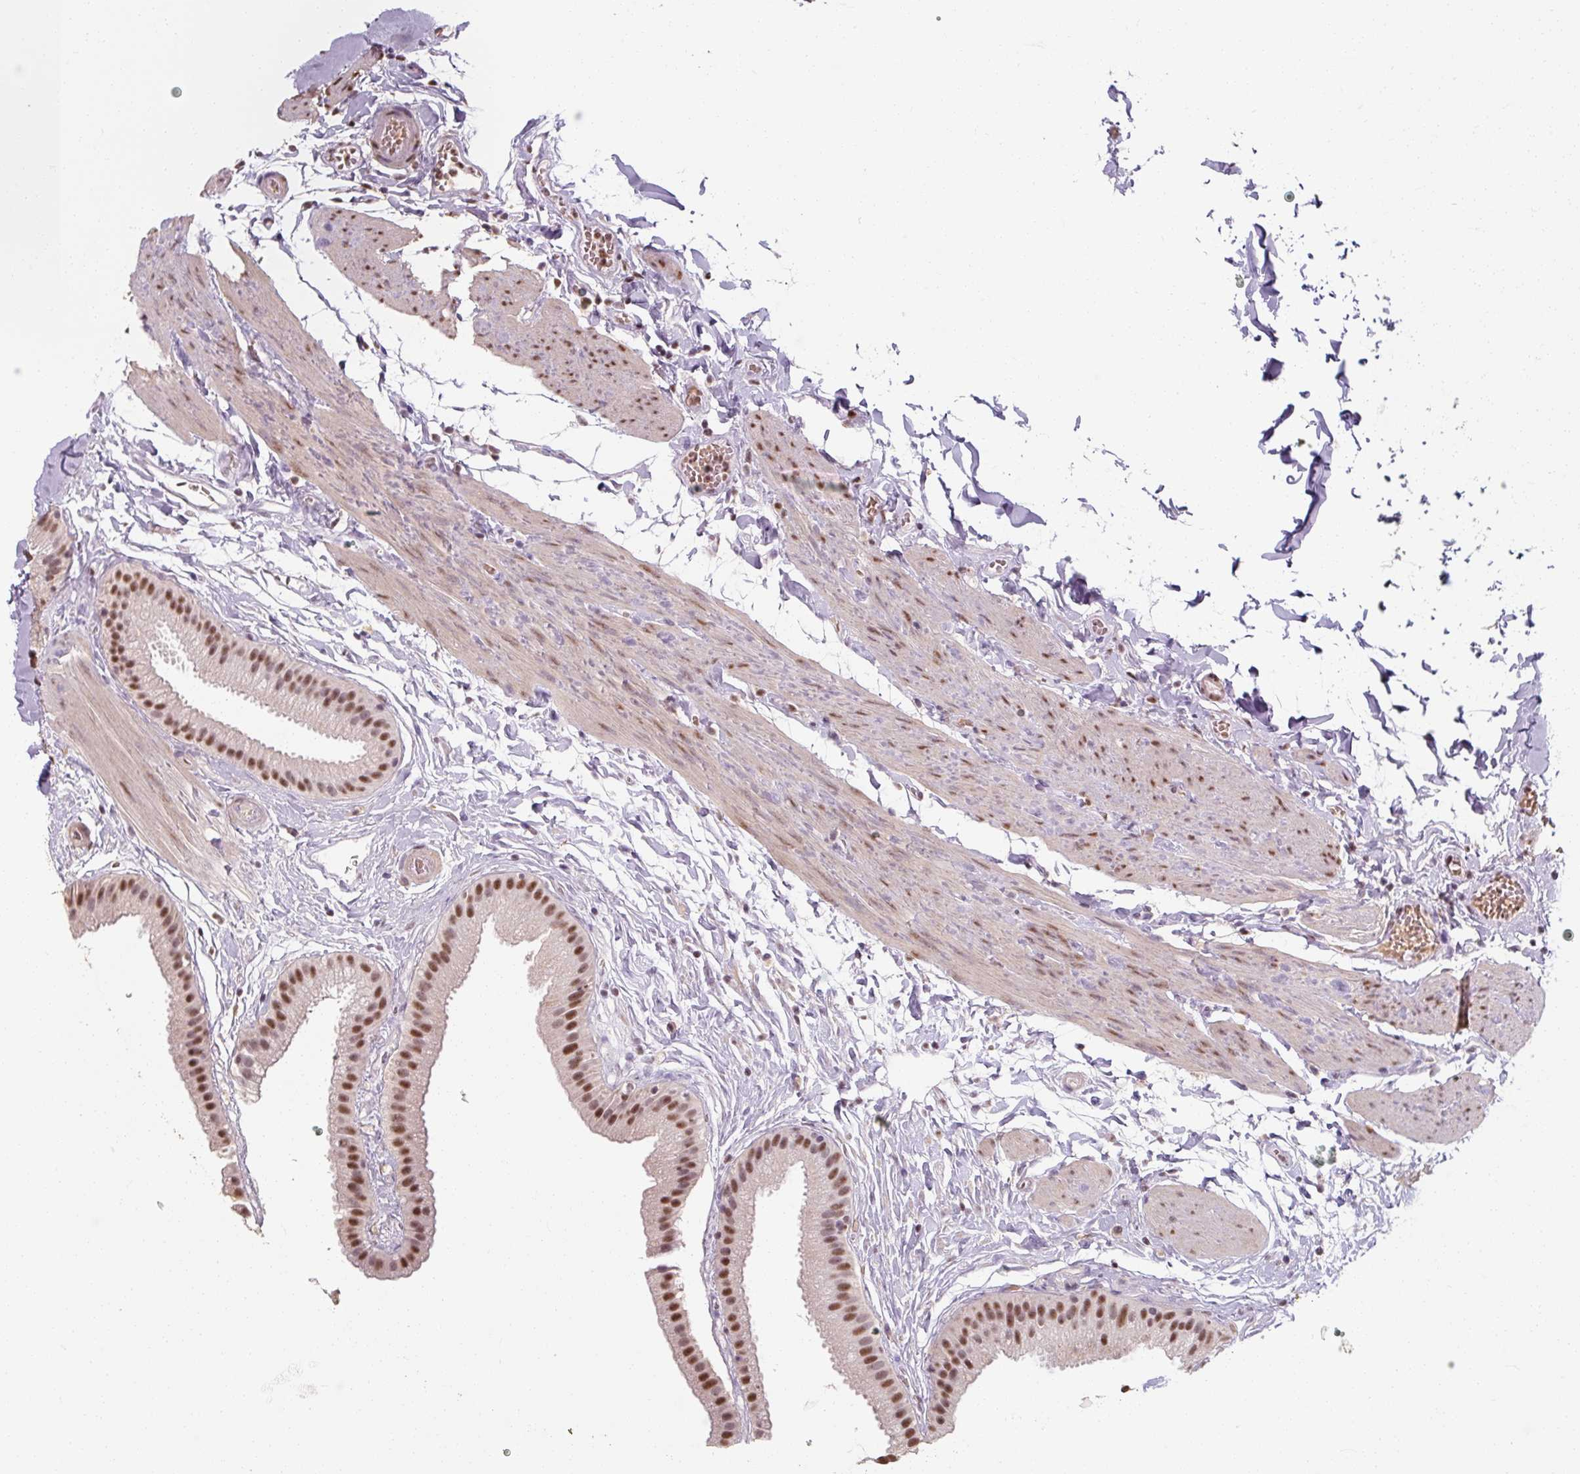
{"staining": {"intensity": "moderate", "quantity": ">75%", "location": "nuclear"}, "tissue": "gallbladder", "cell_type": "Glandular cells", "image_type": "normal", "snomed": [{"axis": "morphology", "description": "Normal tissue, NOS"}, {"axis": "topography", "description": "Gallbladder"}], "caption": "Immunohistochemistry (IHC) (DAB) staining of normal gallbladder shows moderate nuclear protein staining in about >75% of glandular cells.", "gene": "ENSG00000291316", "patient": {"sex": "female", "age": 63}}